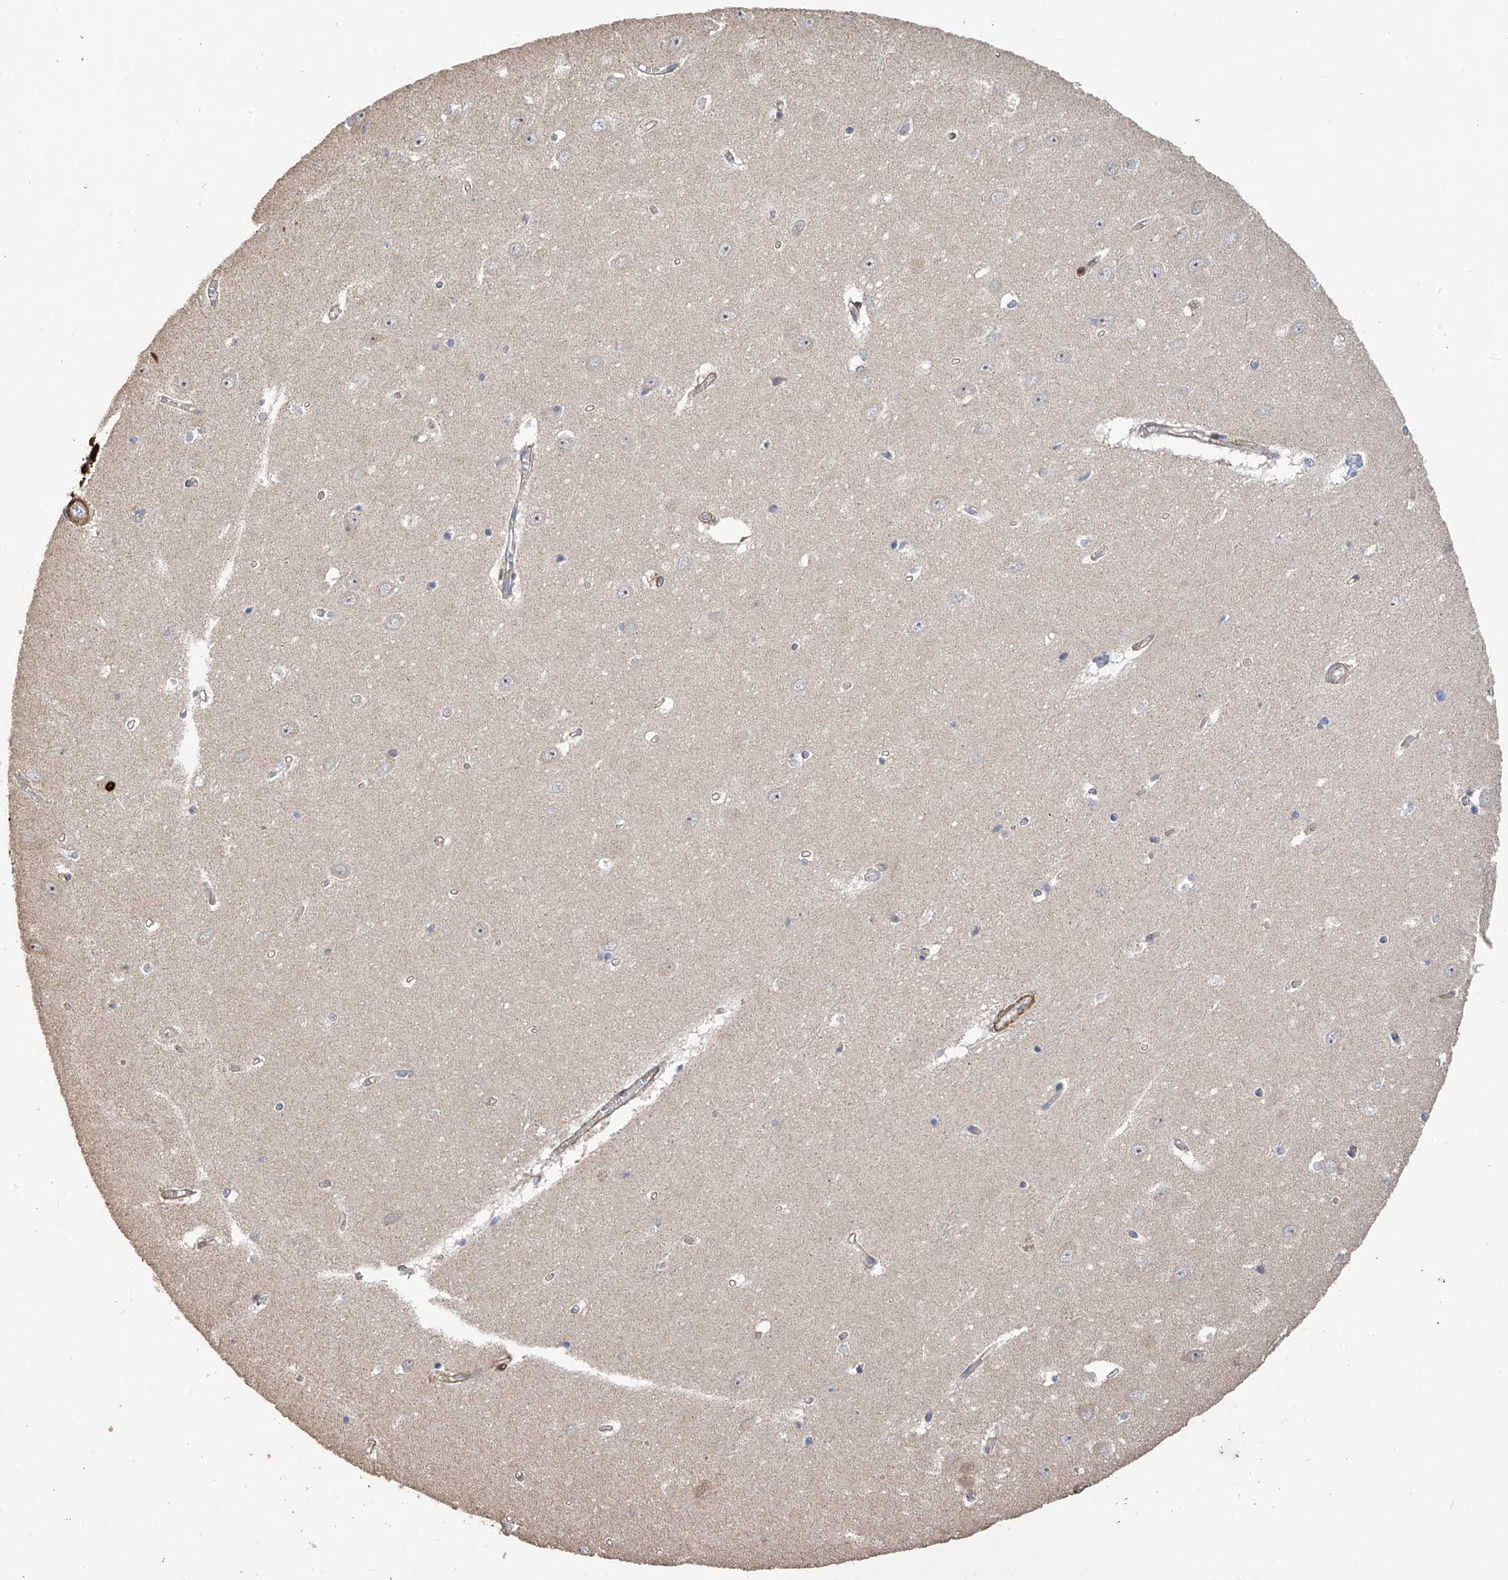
{"staining": {"intensity": "negative", "quantity": "none", "location": "none"}, "tissue": "hippocampus", "cell_type": "Glial cells", "image_type": "normal", "snomed": [{"axis": "morphology", "description": "Normal tissue, NOS"}, {"axis": "topography", "description": "Hippocampus"}], "caption": "A photomicrograph of hippocampus stained for a protein exhibits no brown staining in glial cells.", "gene": "SLC43A3", "patient": {"sex": "female", "age": 64}}